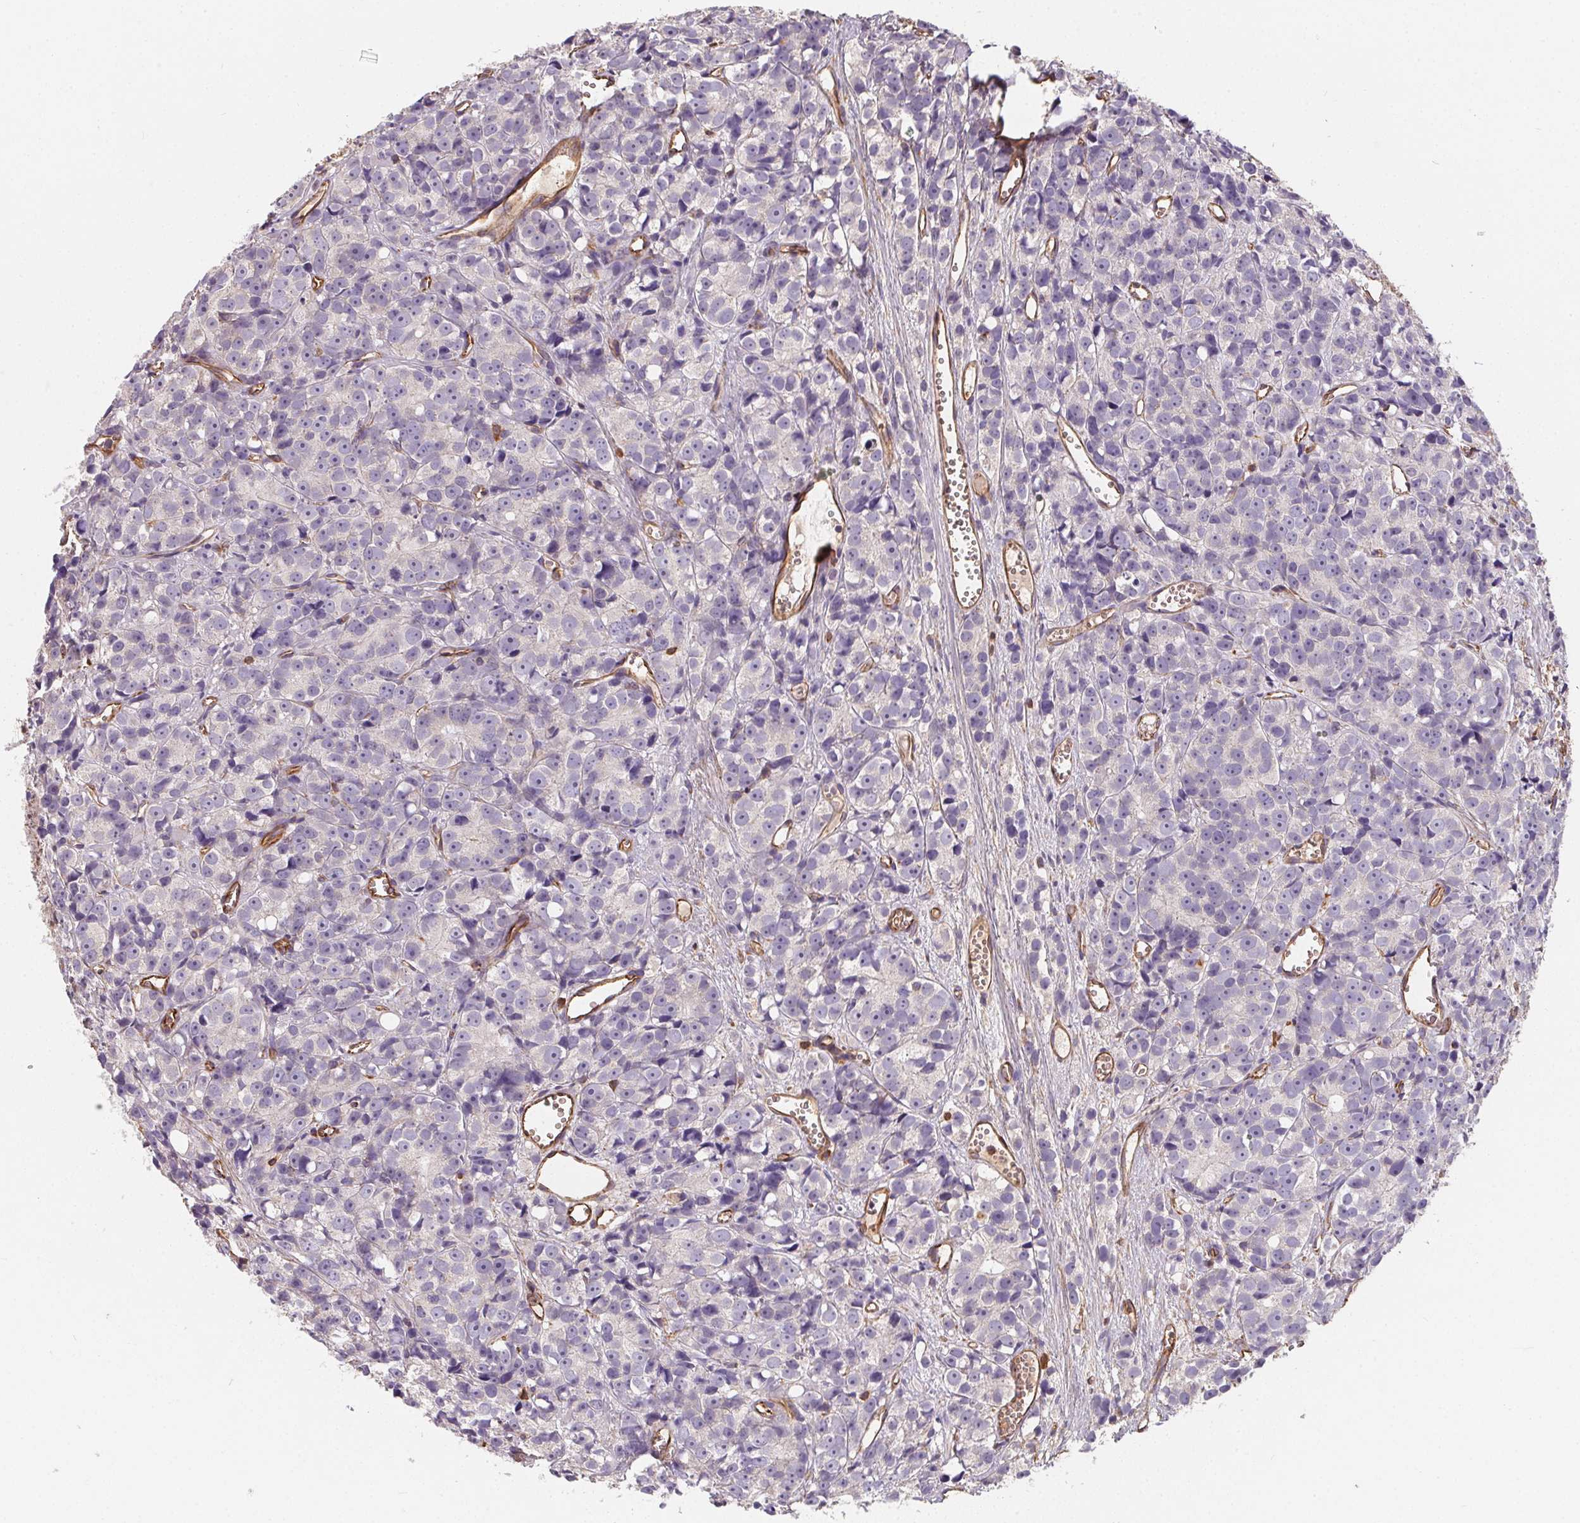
{"staining": {"intensity": "negative", "quantity": "none", "location": "none"}, "tissue": "prostate cancer", "cell_type": "Tumor cells", "image_type": "cancer", "snomed": [{"axis": "morphology", "description": "Adenocarcinoma, High grade"}, {"axis": "topography", "description": "Prostate"}], "caption": "Adenocarcinoma (high-grade) (prostate) was stained to show a protein in brown. There is no significant expression in tumor cells.", "gene": "TBKBP1", "patient": {"sex": "male", "age": 77}}